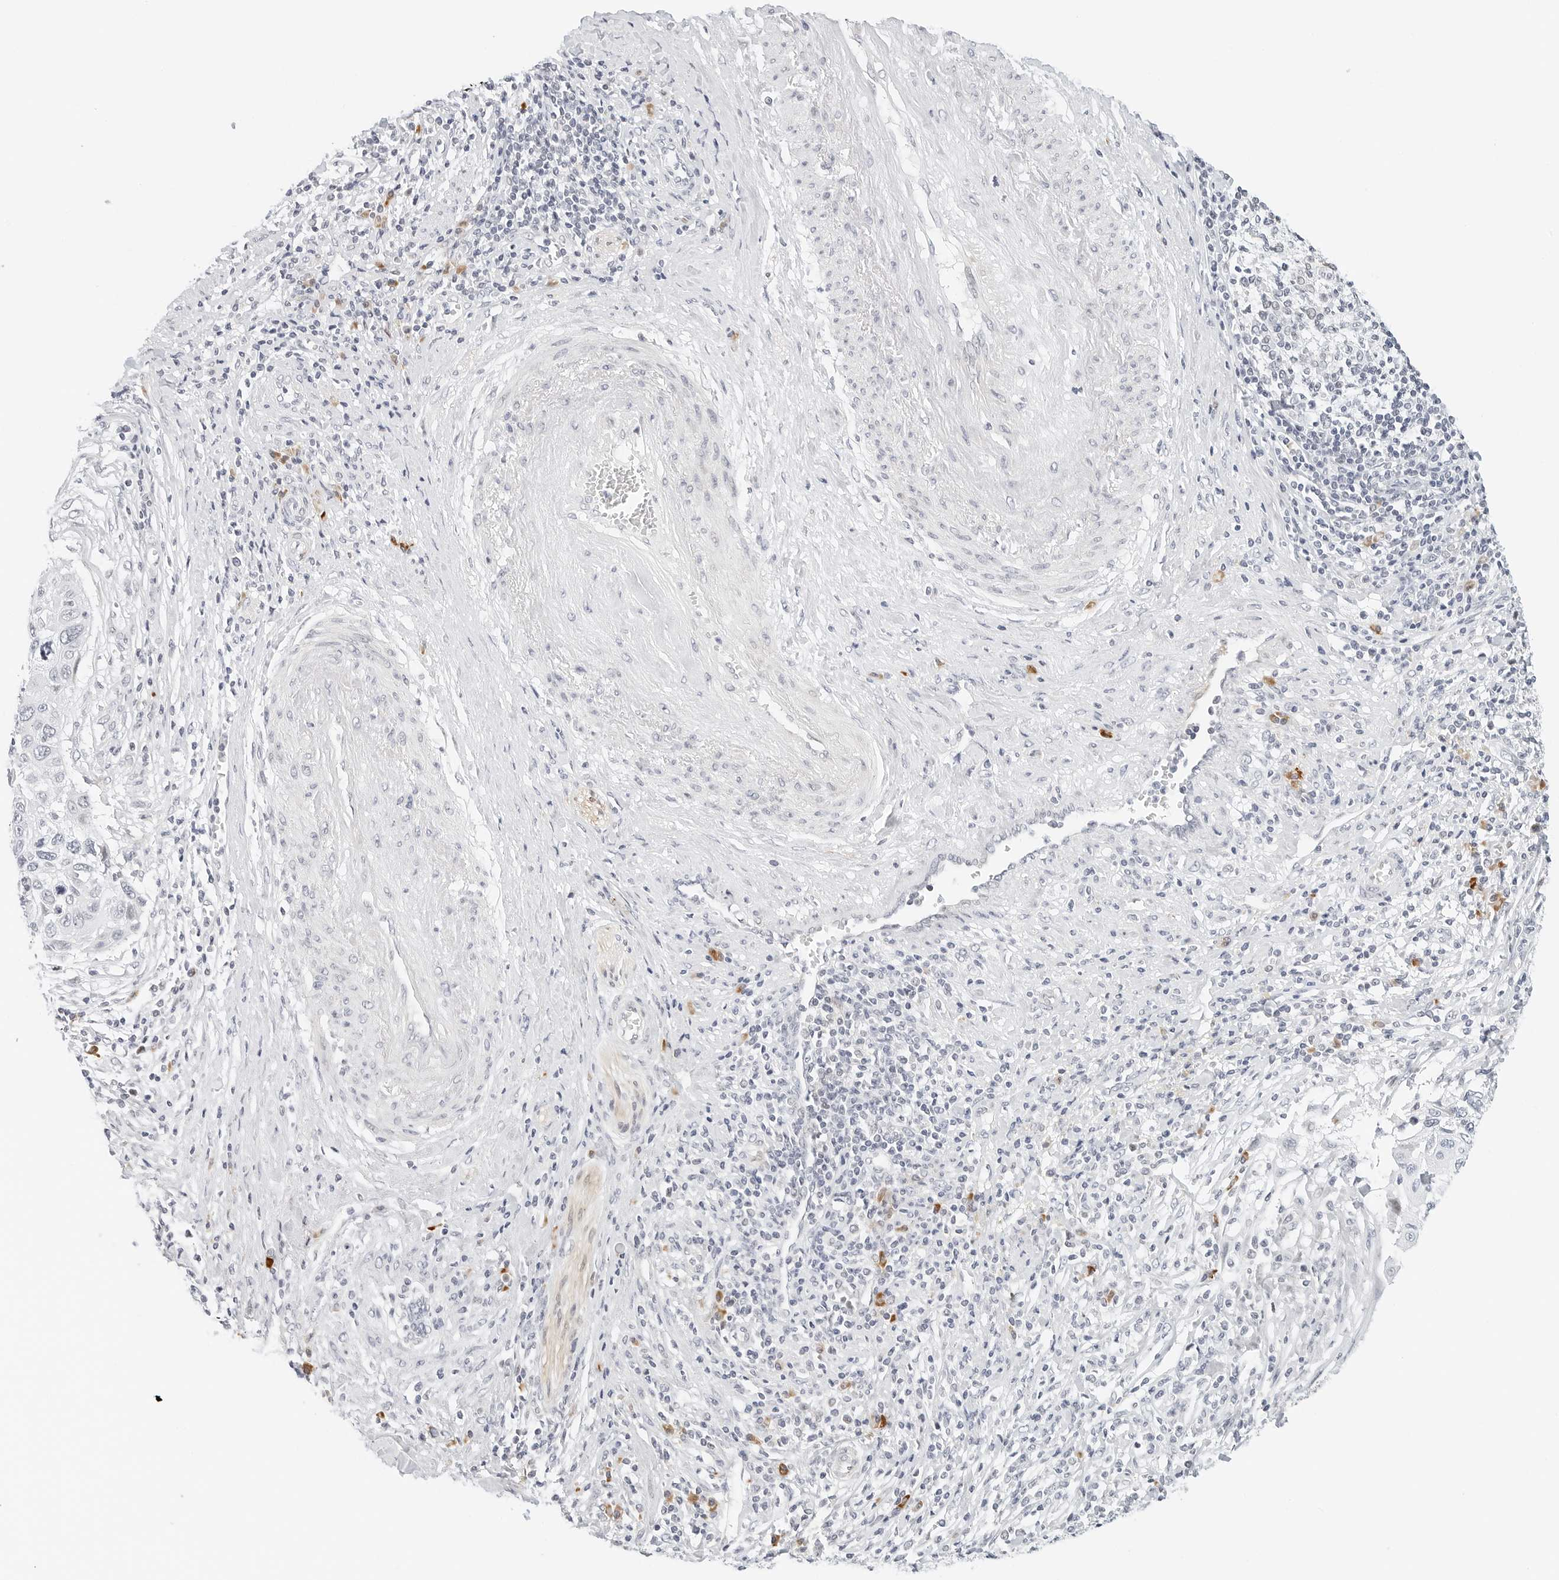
{"staining": {"intensity": "negative", "quantity": "none", "location": "none"}, "tissue": "cervical cancer", "cell_type": "Tumor cells", "image_type": "cancer", "snomed": [{"axis": "morphology", "description": "Squamous cell carcinoma, NOS"}, {"axis": "topography", "description": "Cervix"}], "caption": "An immunohistochemistry (IHC) photomicrograph of cervical squamous cell carcinoma is shown. There is no staining in tumor cells of cervical squamous cell carcinoma.", "gene": "PARP10", "patient": {"sex": "female", "age": 70}}